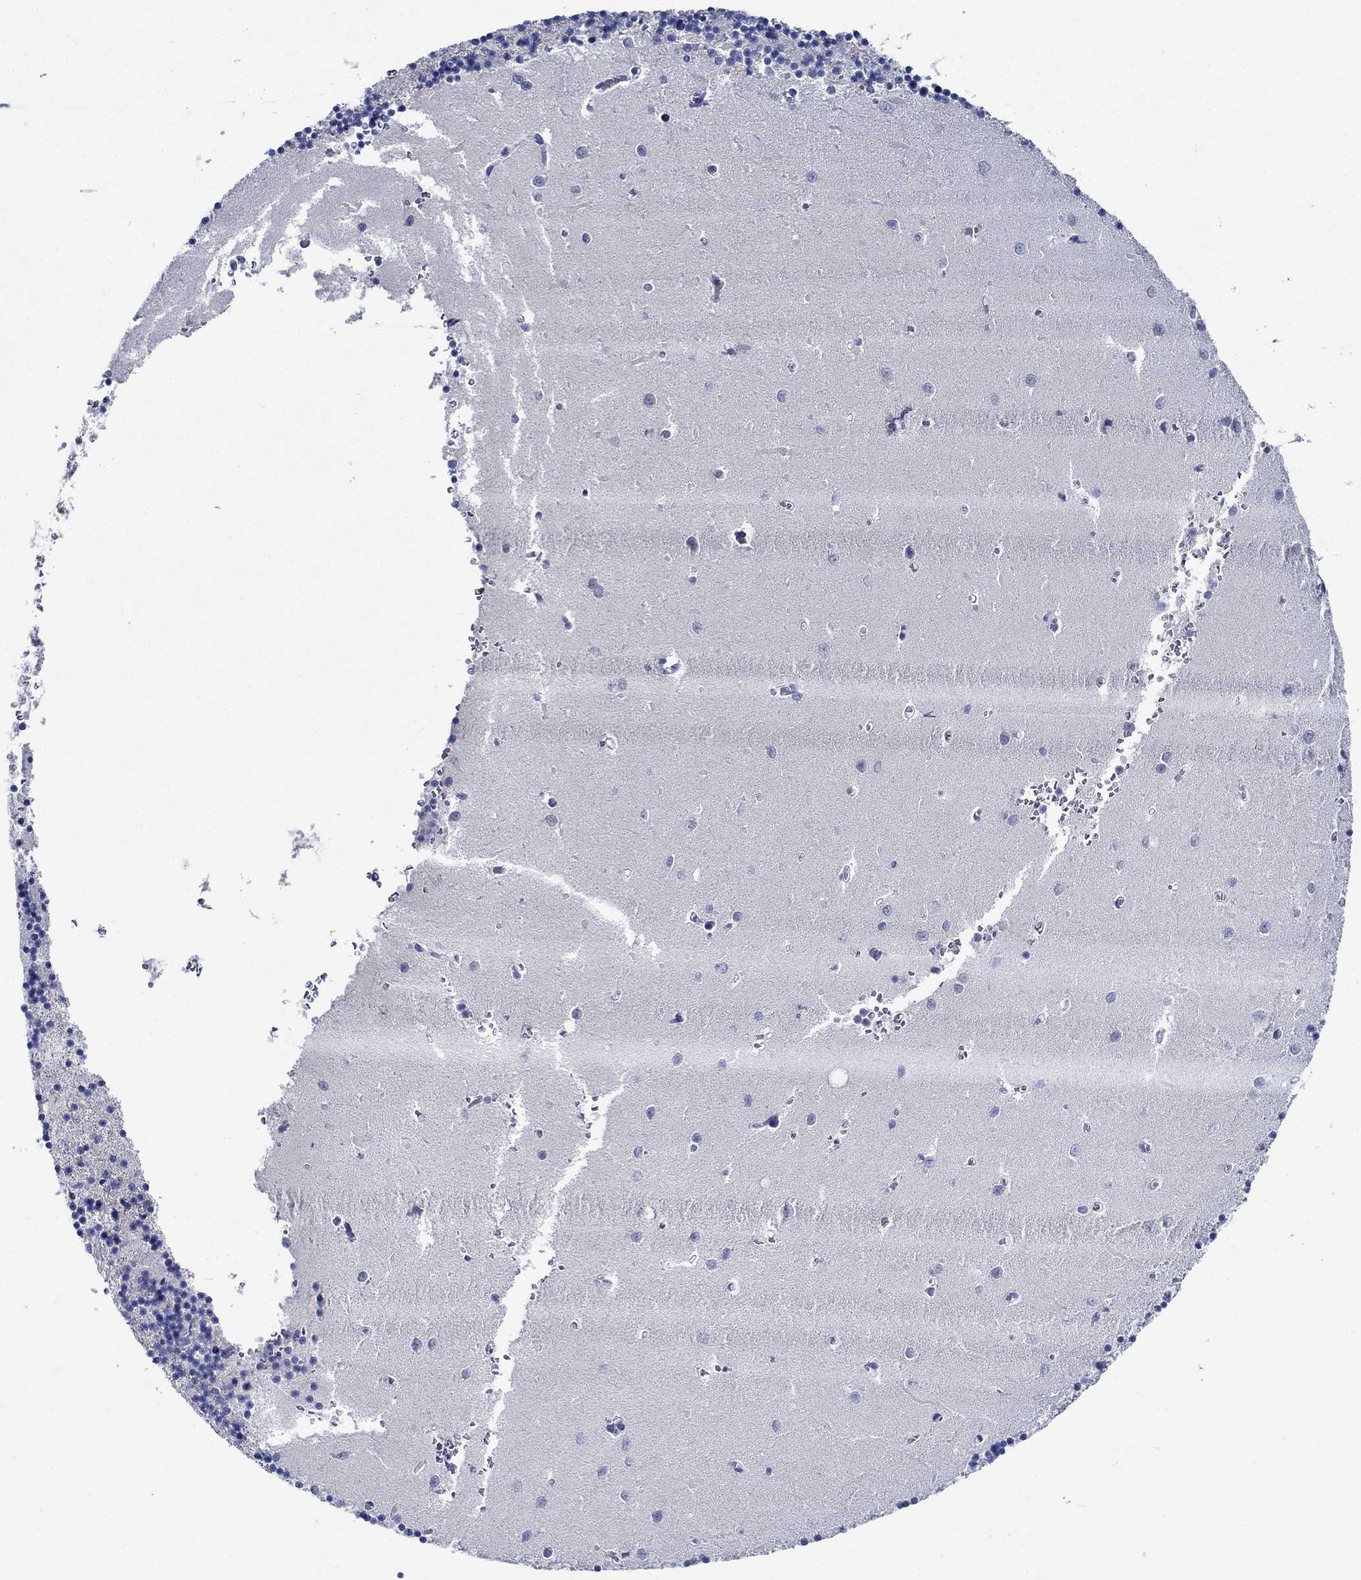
{"staining": {"intensity": "negative", "quantity": "none", "location": "none"}, "tissue": "cerebellum", "cell_type": "Cells in granular layer", "image_type": "normal", "snomed": [{"axis": "morphology", "description": "Normal tissue, NOS"}, {"axis": "topography", "description": "Cerebellum"}], "caption": "This is an immunohistochemistry histopathology image of unremarkable human cerebellum. There is no positivity in cells in granular layer.", "gene": "MC2R", "patient": {"sex": "female", "age": 64}}